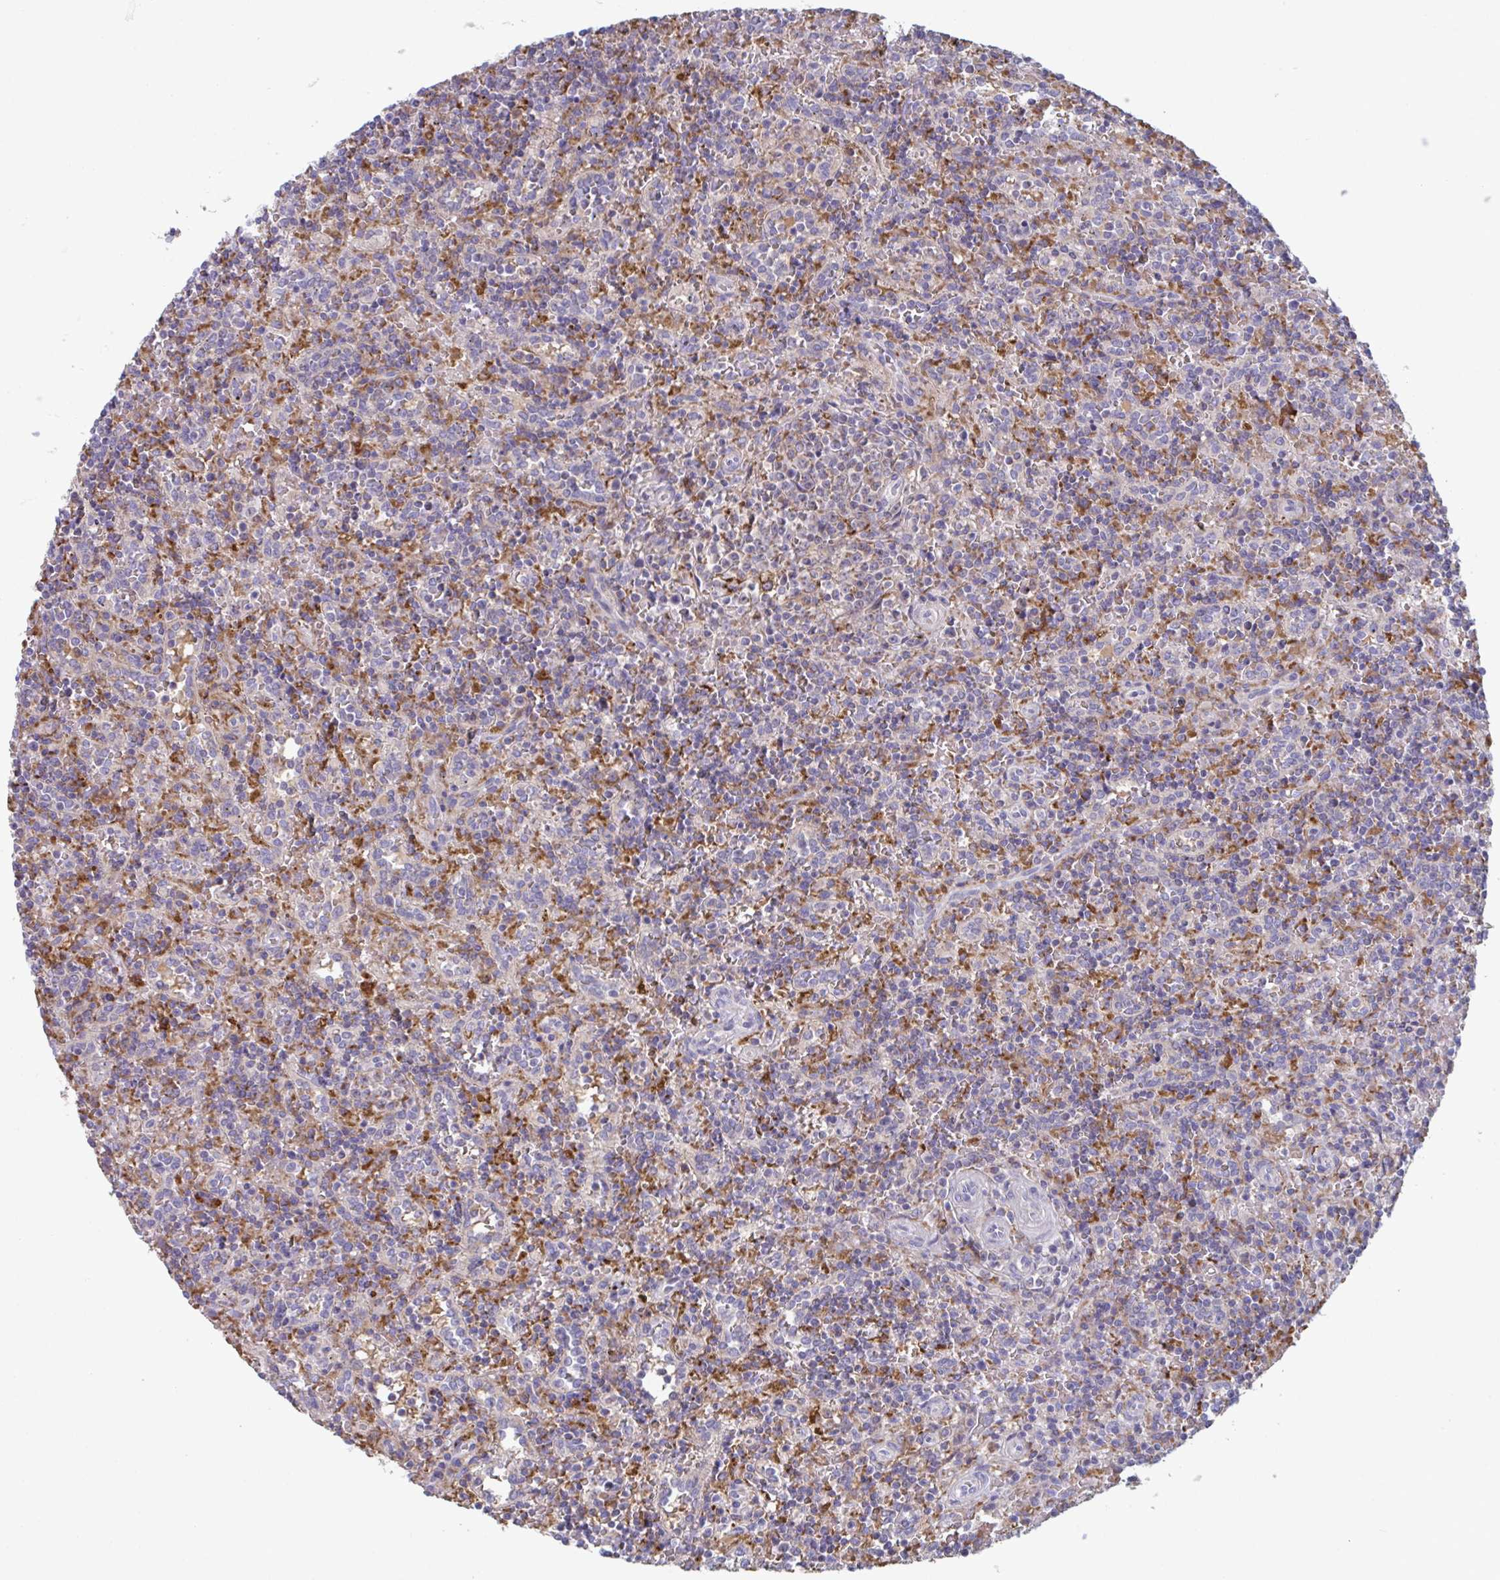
{"staining": {"intensity": "negative", "quantity": "none", "location": "none"}, "tissue": "lymphoma", "cell_type": "Tumor cells", "image_type": "cancer", "snomed": [{"axis": "morphology", "description": "Malignant lymphoma, non-Hodgkin's type, Low grade"}, {"axis": "topography", "description": "Spleen"}], "caption": "IHC of lymphoma demonstrates no positivity in tumor cells.", "gene": "NIPSNAP1", "patient": {"sex": "male", "age": 67}}